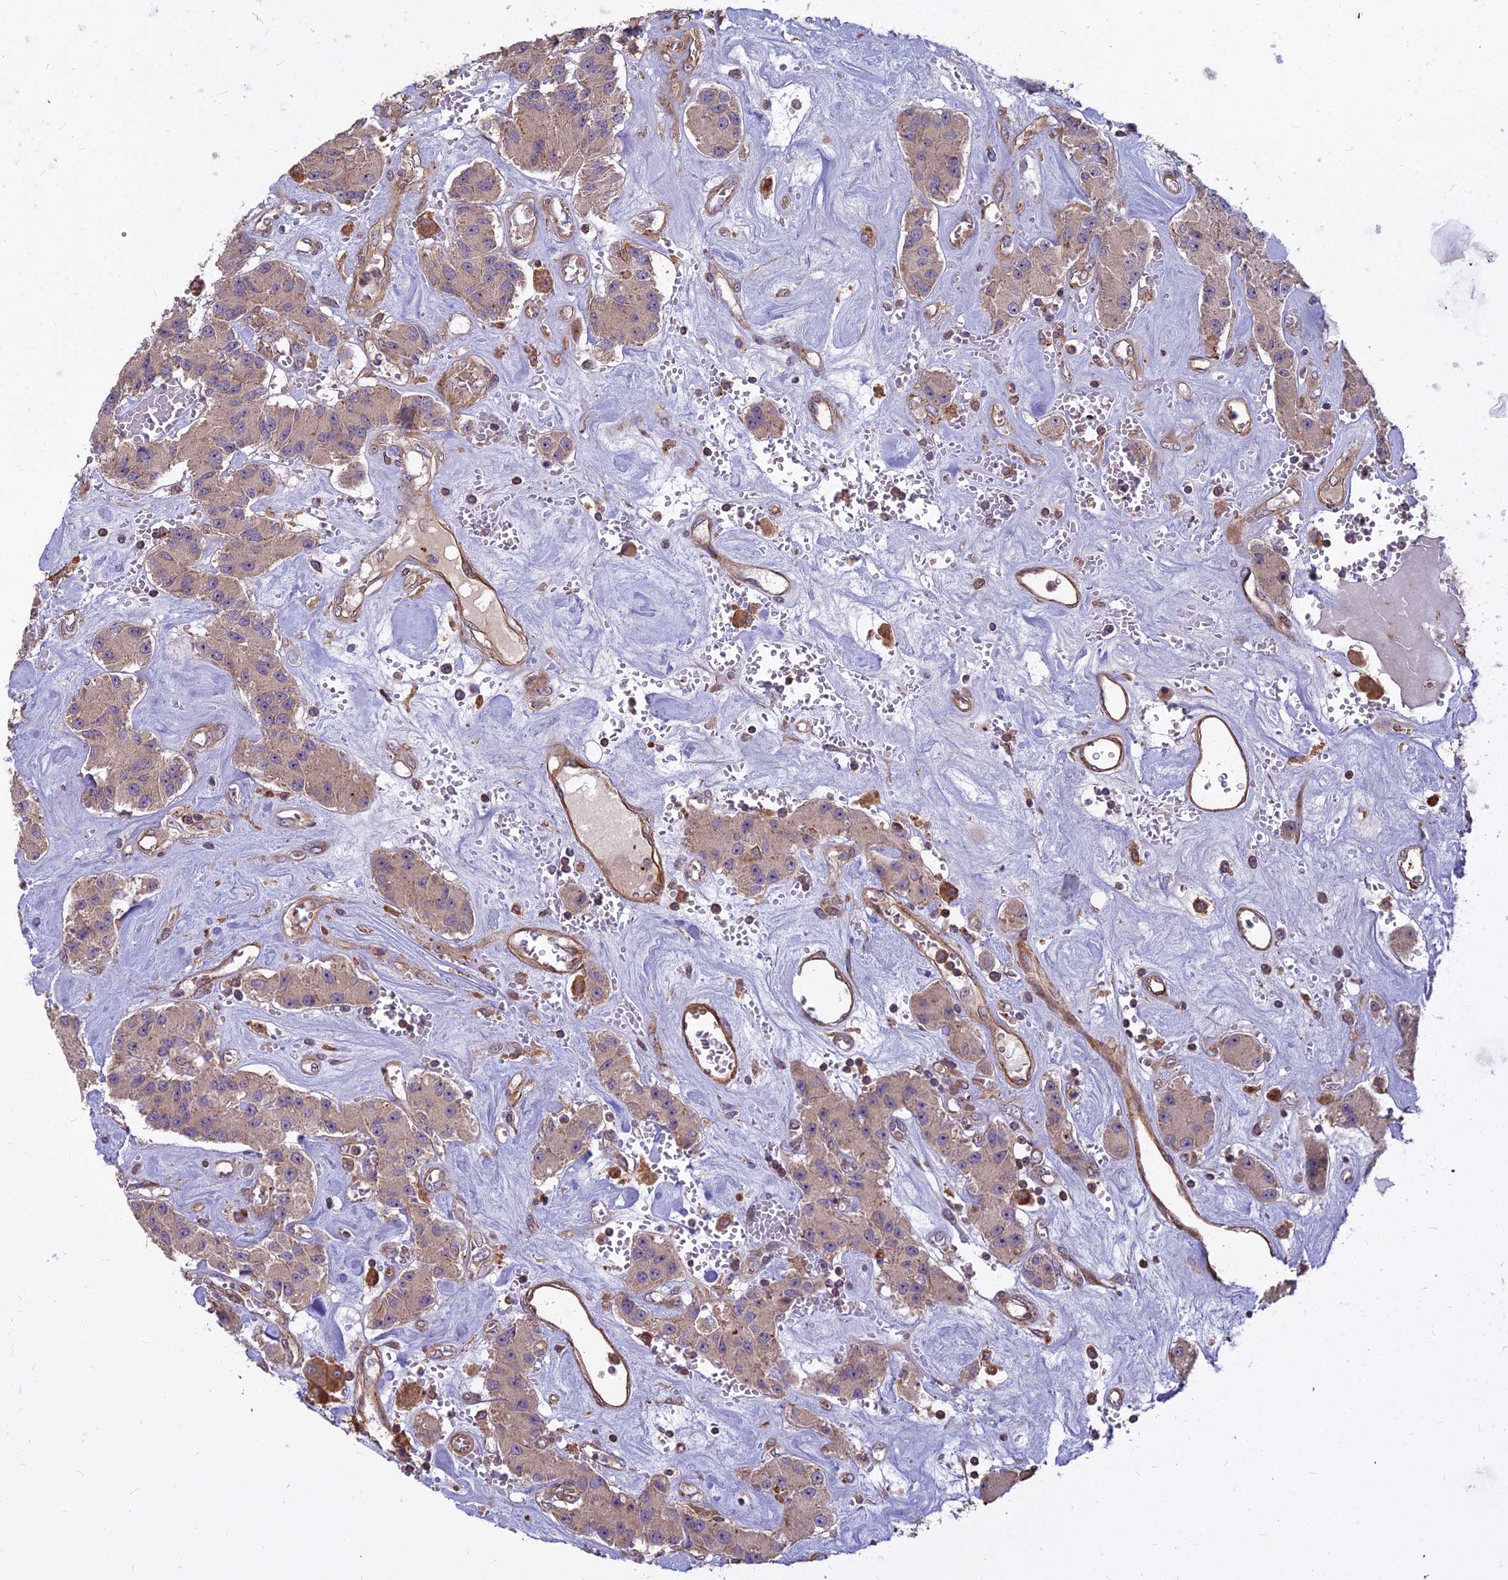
{"staining": {"intensity": "weak", "quantity": ">75%", "location": "cytoplasmic/membranous"}, "tissue": "carcinoid", "cell_type": "Tumor cells", "image_type": "cancer", "snomed": [{"axis": "morphology", "description": "Carcinoid, malignant, NOS"}, {"axis": "topography", "description": "Pancreas"}], "caption": "Human malignant carcinoid stained for a protein (brown) displays weak cytoplasmic/membranous positive staining in about >75% of tumor cells.", "gene": "TCEA3", "patient": {"sex": "male", "age": 41}}